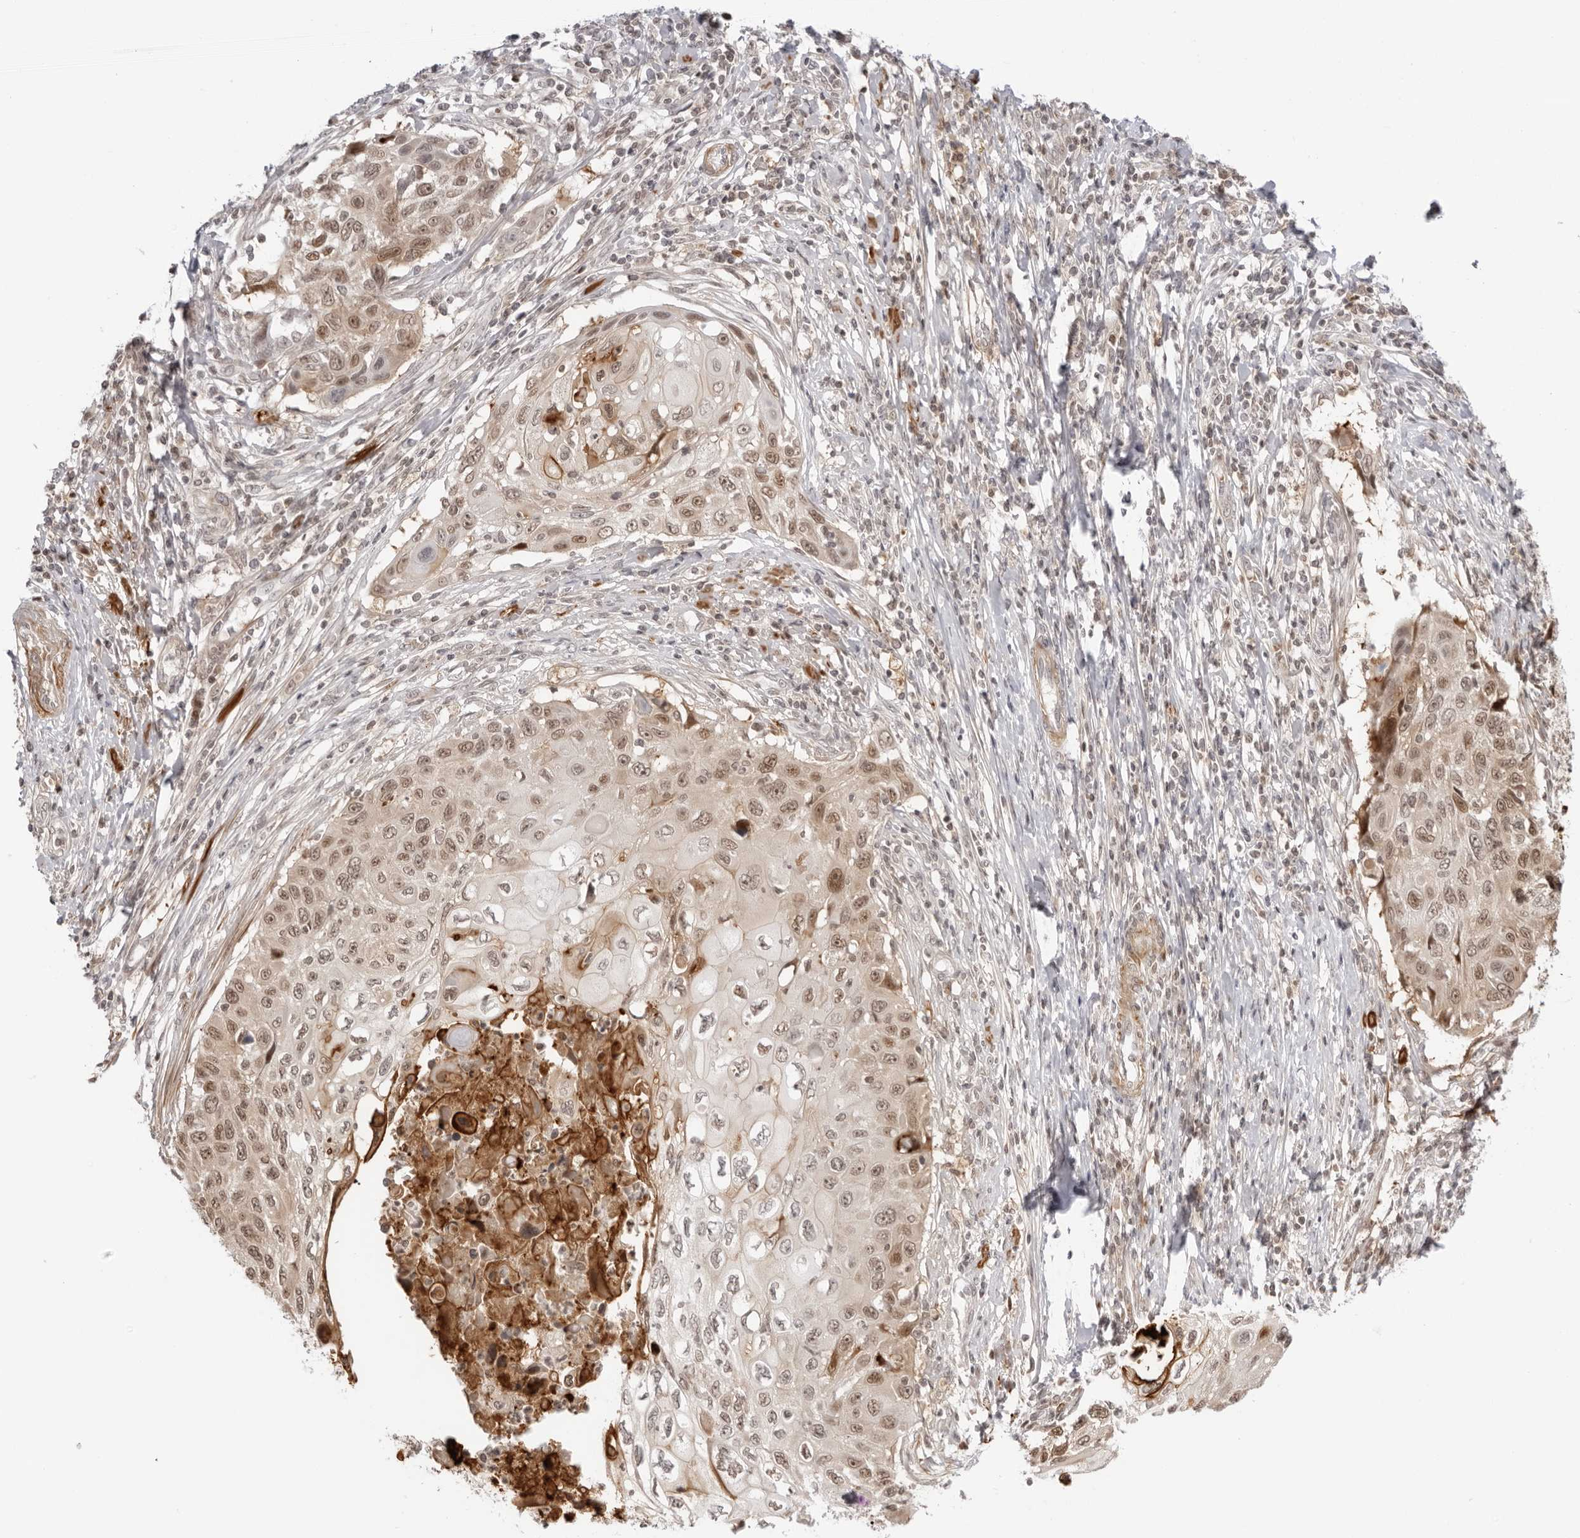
{"staining": {"intensity": "moderate", "quantity": "25%-75%", "location": "nuclear"}, "tissue": "cervical cancer", "cell_type": "Tumor cells", "image_type": "cancer", "snomed": [{"axis": "morphology", "description": "Squamous cell carcinoma, NOS"}, {"axis": "topography", "description": "Cervix"}], "caption": "Immunohistochemistry staining of cervical cancer (squamous cell carcinoma), which shows medium levels of moderate nuclear staining in approximately 25%-75% of tumor cells indicating moderate nuclear protein expression. The staining was performed using DAB (3,3'-diaminobenzidine) (brown) for protein detection and nuclei were counterstained in hematoxylin (blue).", "gene": "RNF146", "patient": {"sex": "female", "age": 70}}